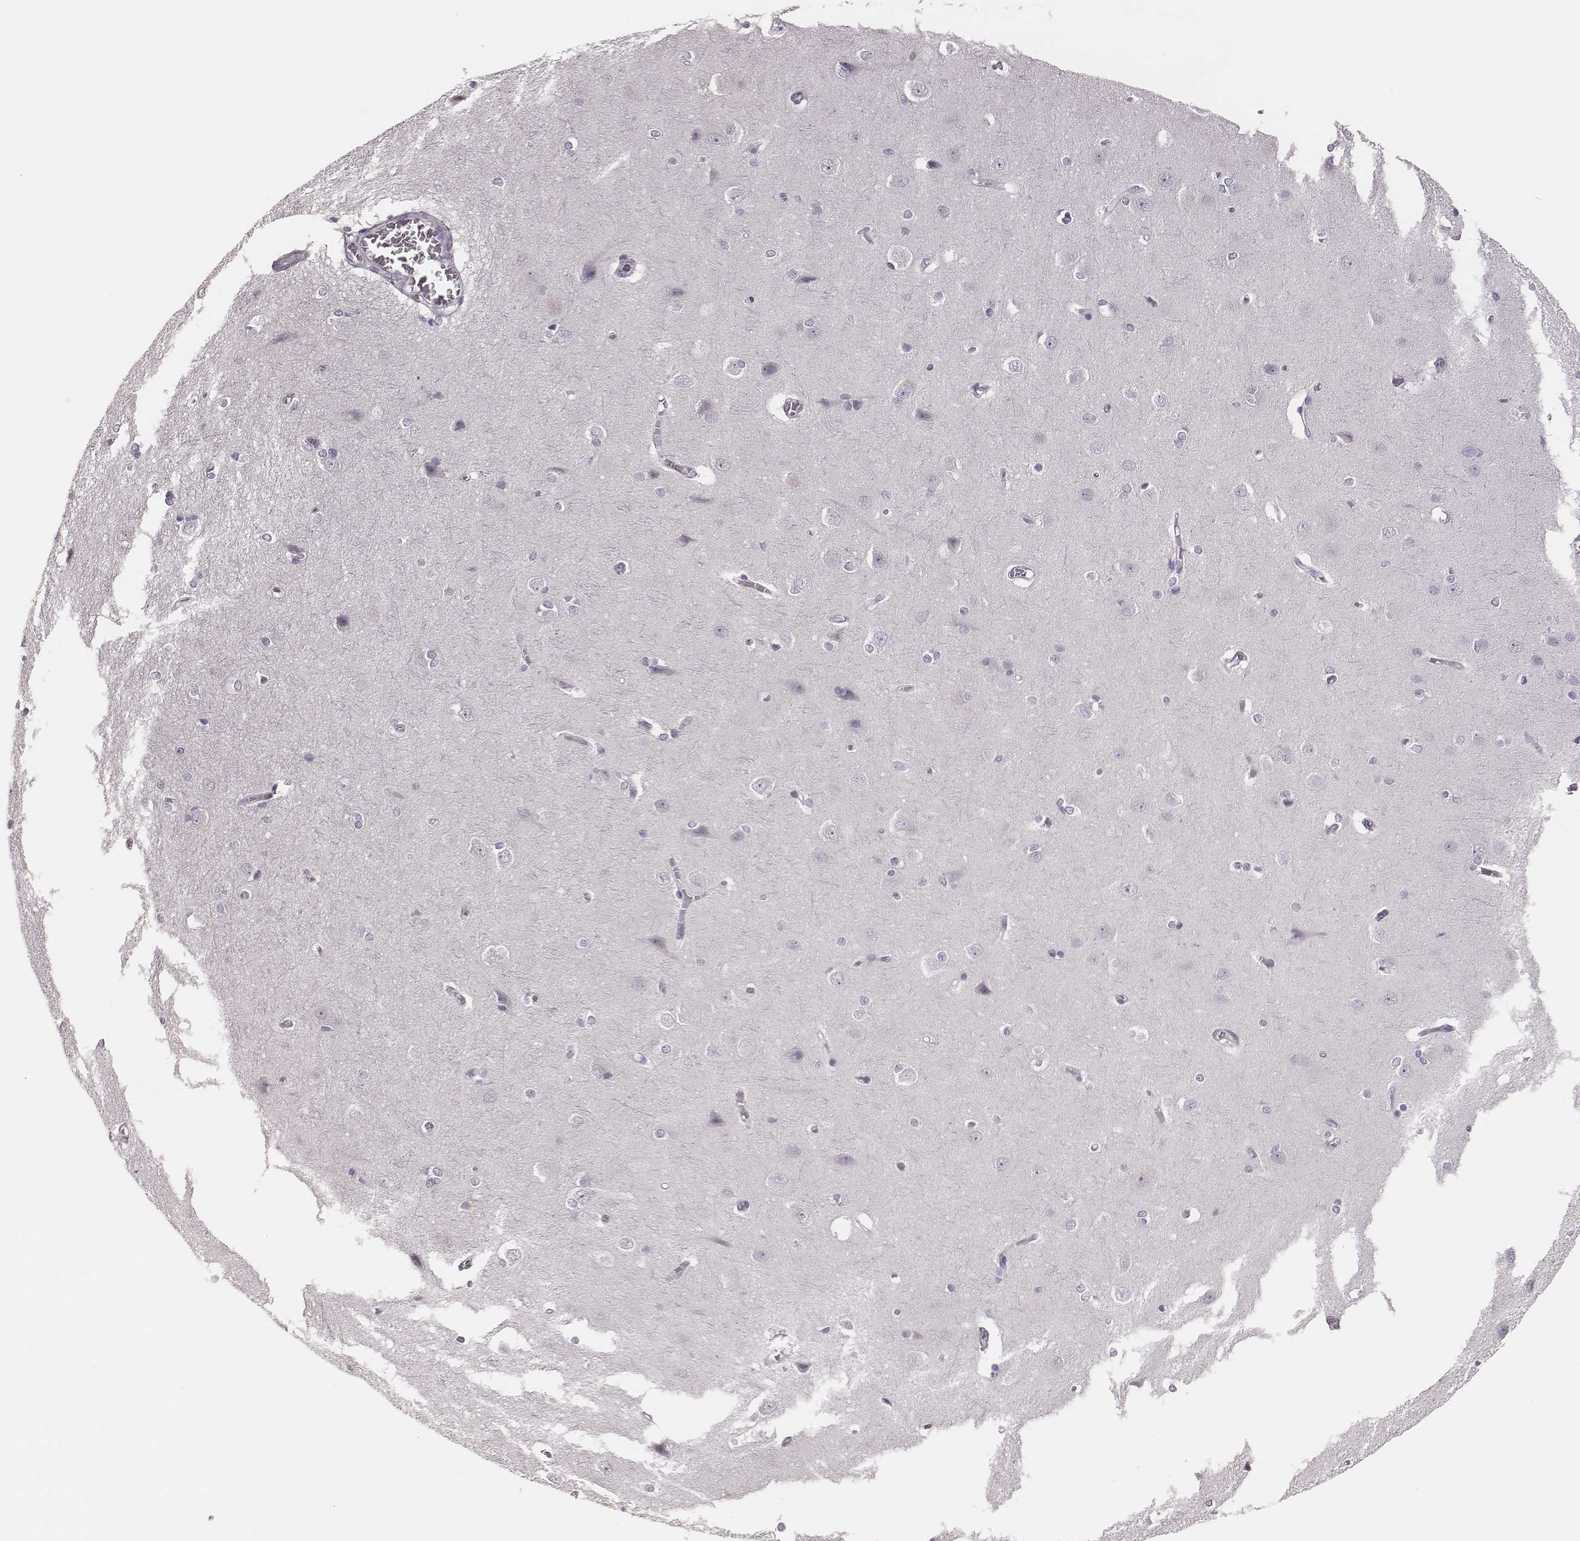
{"staining": {"intensity": "negative", "quantity": "none", "location": "none"}, "tissue": "cerebral cortex", "cell_type": "Endothelial cells", "image_type": "normal", "snomed": [{"axis": "morphology", "description": "Normal tissue, NOS"}, {"axis": "topography", "description": "Cerebral cortex"}], "caption": "Image shows no significant protein expression in endothelial cells of unremarkable cerebral cortex. (Immunohistochemistry (ihc), brightfield microscopy, high magnification).", "gene": "ADGRF4", "patient": {"sex": "male", "age": 37}}